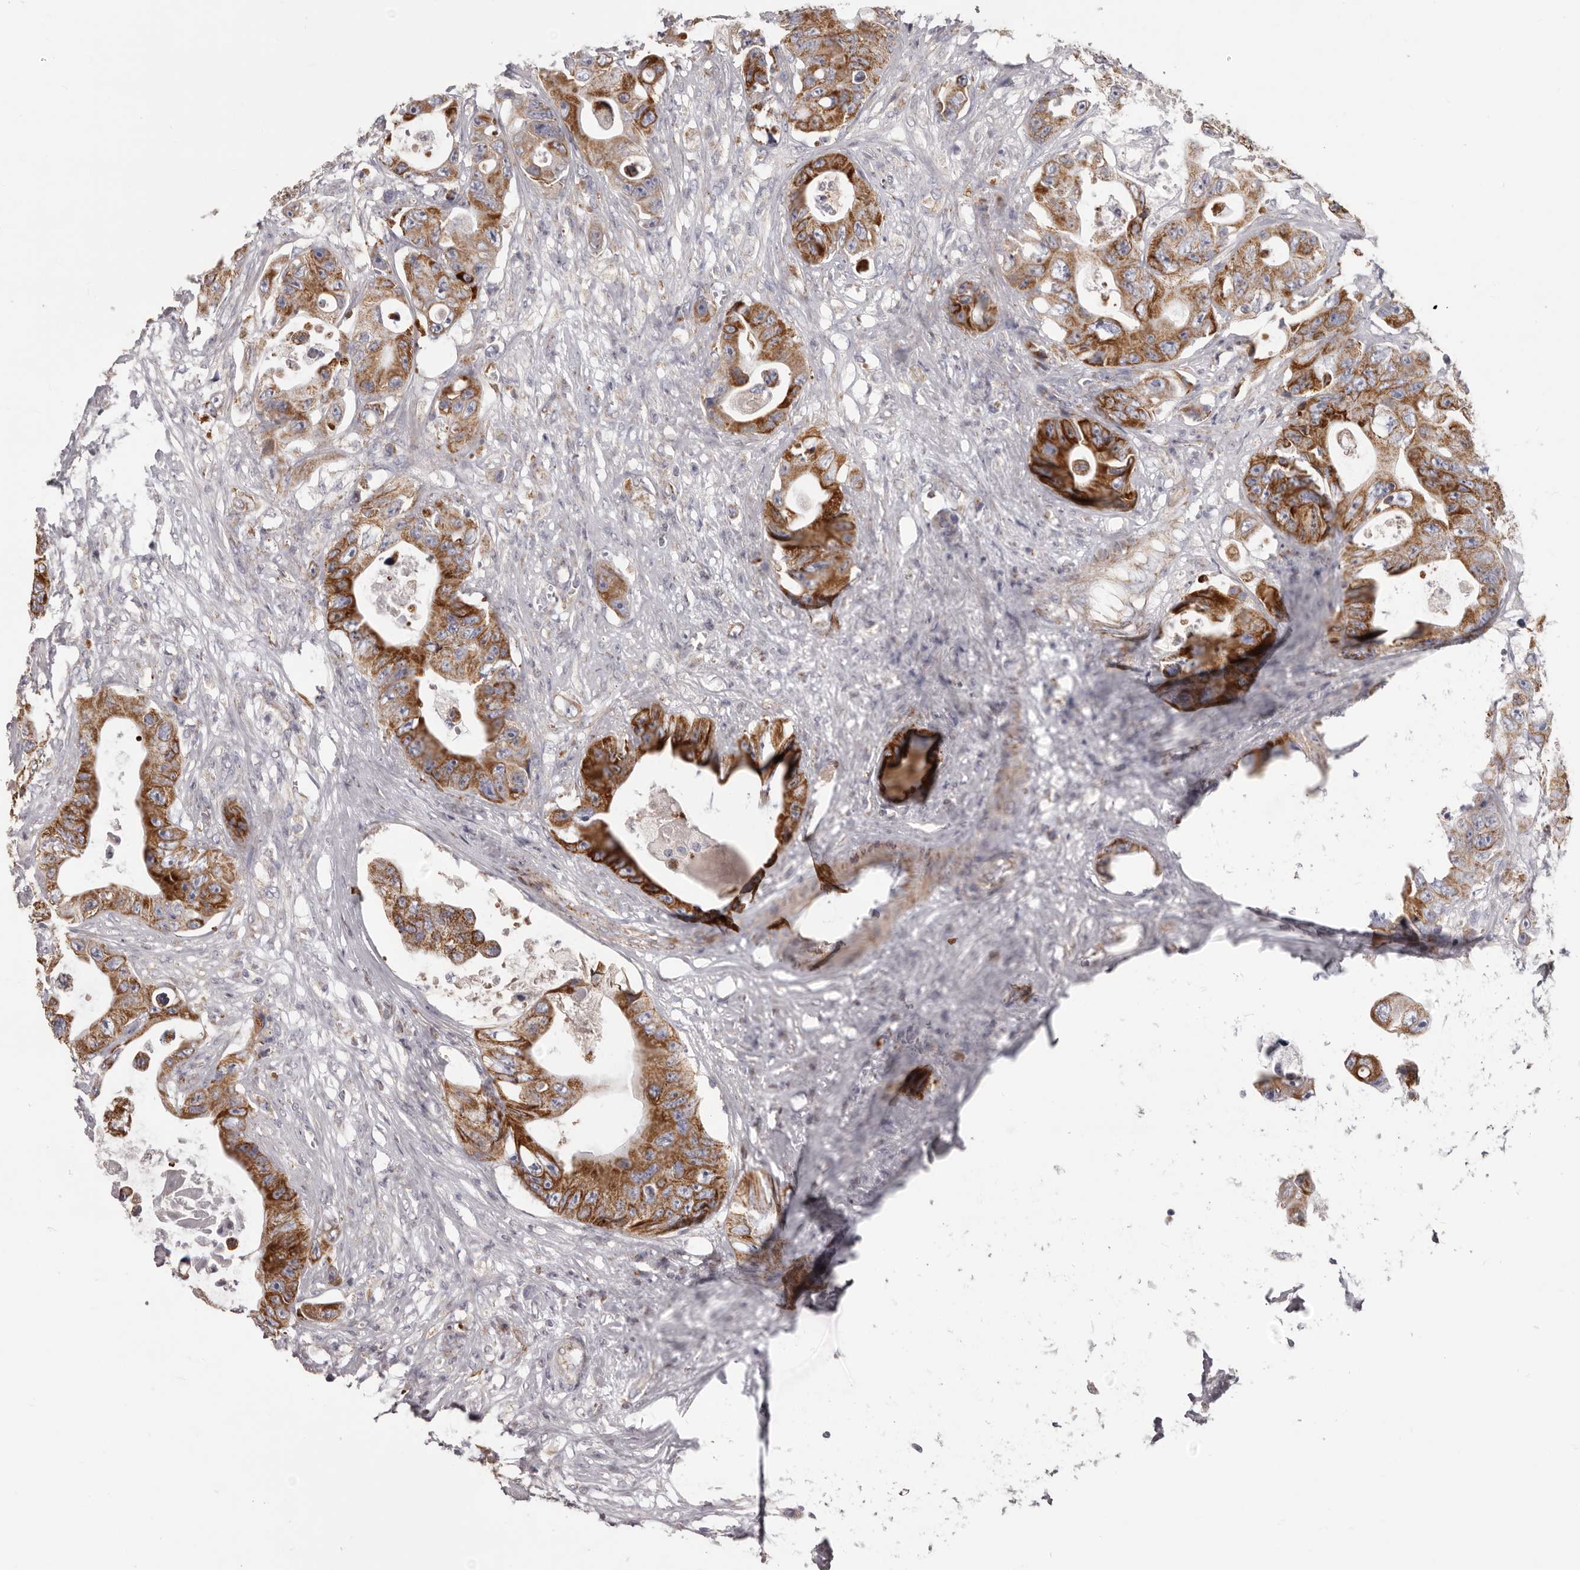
{"staining": {"intensity": "moderate", "quantity": ">75%", "location": "cytoplasmic/membranous"}, "tissue": "colorectal cancer", "cell_type": "Tumor cells", "image_type": "cancer", "snomed": [{"axis": "morphology", "description": "Adenocarcinoma, NOS"}, {"axis": "topography", "description": "Colon"}], "caption": "Human adenocarcinoma (colorectal) stained with a protein marker reveals moderate staining in tumor cells.", "gene": "PRMT2", "patient": {"sex": "female", "age": 46}}